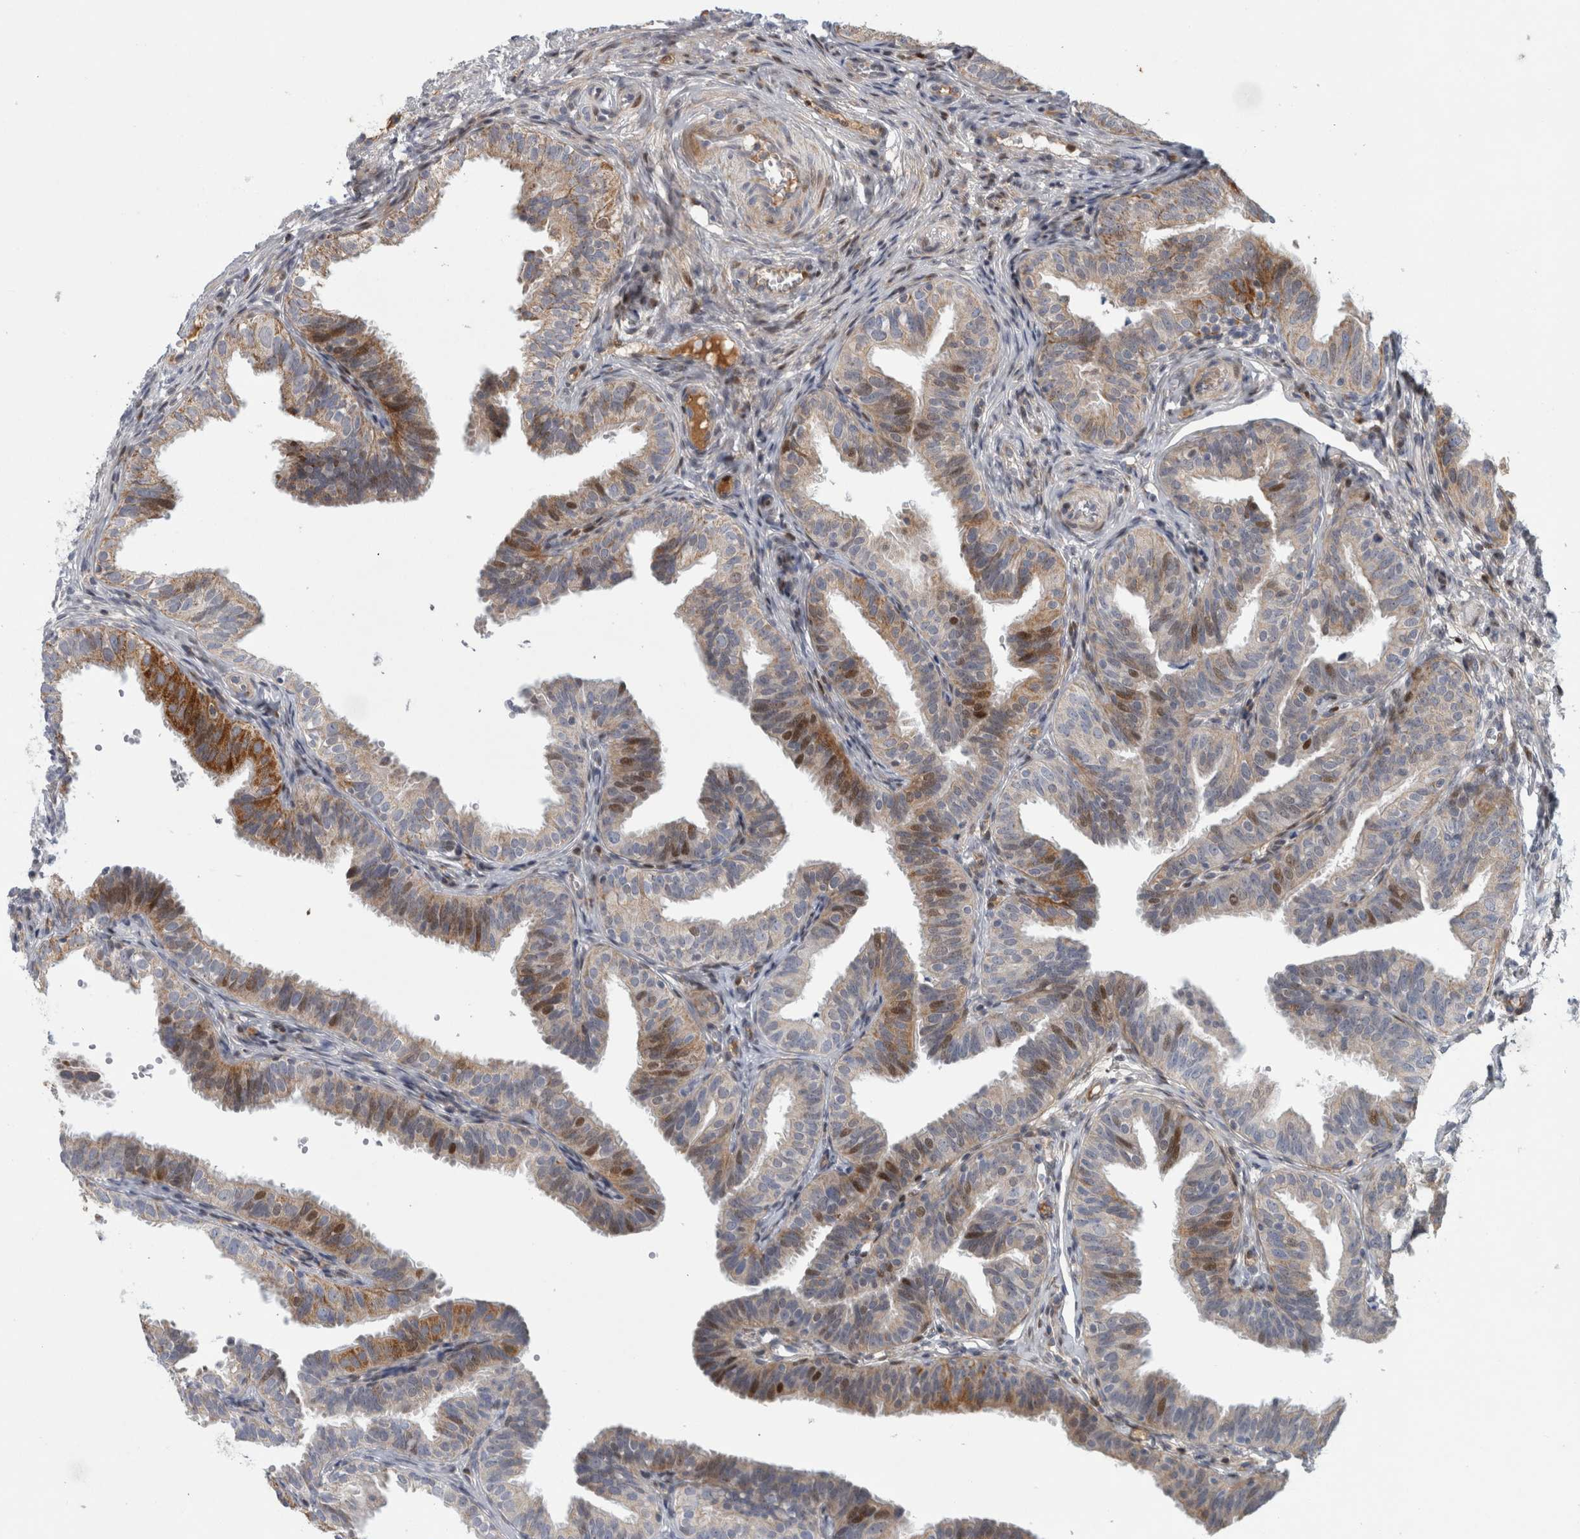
{"staining": {"intensity": "moderate", "quantity": "<25%", "location": "cytoplasmic/membranous,nuclear"}, "tissue": "fallopian tube", "cell_type": "Glandular cells", "image_type": "normal", "snomed": [{"axis": "morphology", "description": "Normal tissue, NOS"}, {"axis": "topography", "description": "Fallopian tube"}], "caption": "A micrograph of fallopian tube stained for a protein demonstrates moderate cytoplasmic/membranous,nuclear brown staining in glandular cells.", "gene": "RBM48", "patient": {"sex": "female", "age": 35}}